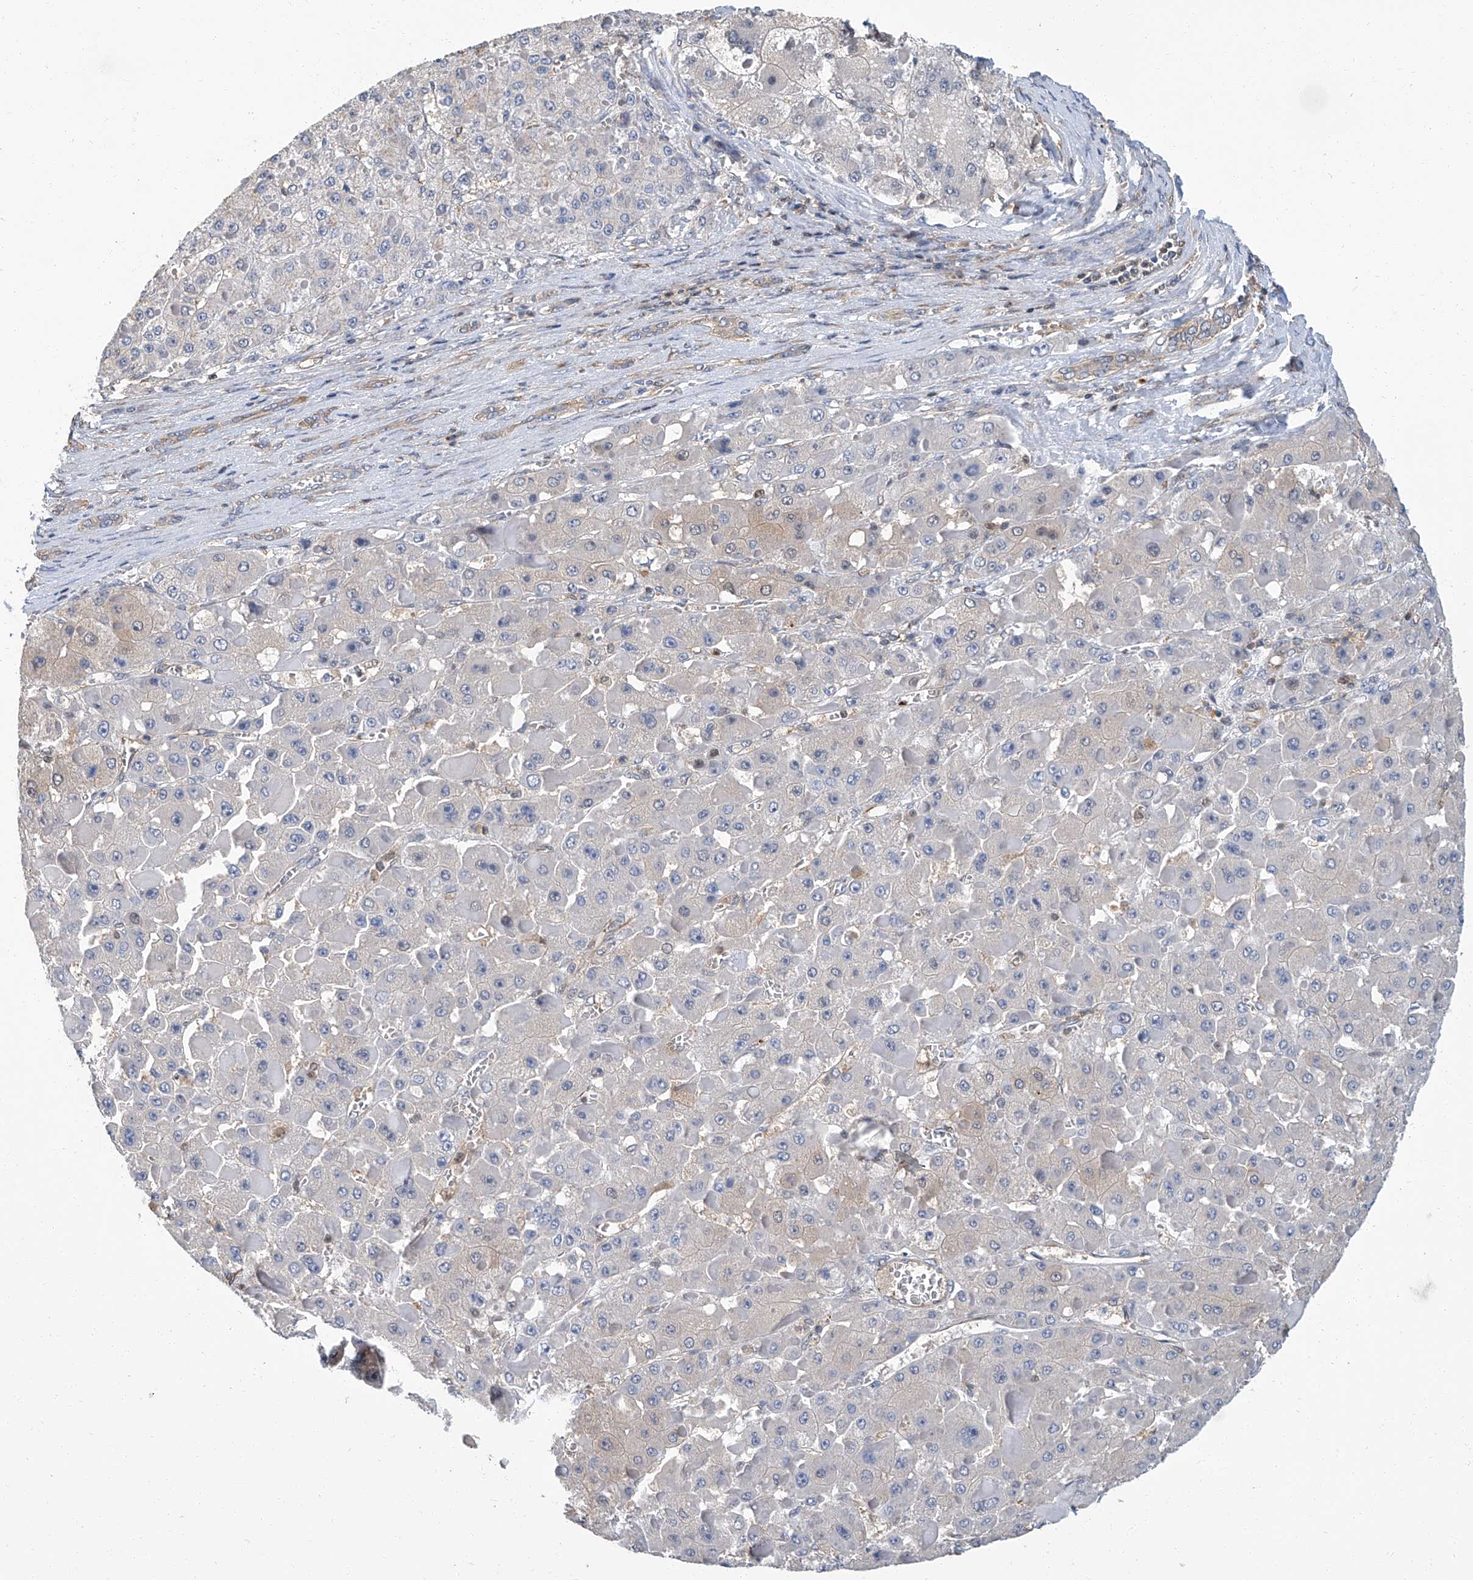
{"staining": {"intensity": "negative", "quantity": "none", "location": "none"}, "tissue": "liver cancer", "cell_type": "Tumor cells", "image_type": "cancer", "snomed": [{"axis": "morphology", "description": "Carcinoma, Hepatocellular, NOS"}, {"axis": "topography", "description": "Liver"}], "caption": "Liver hepatocellular carcinoma stained for a protein using immunohistochemistry displays no staining tumor cells.", "gene": "PSMB10", "patient": {"sex": "female", "age": 73}}